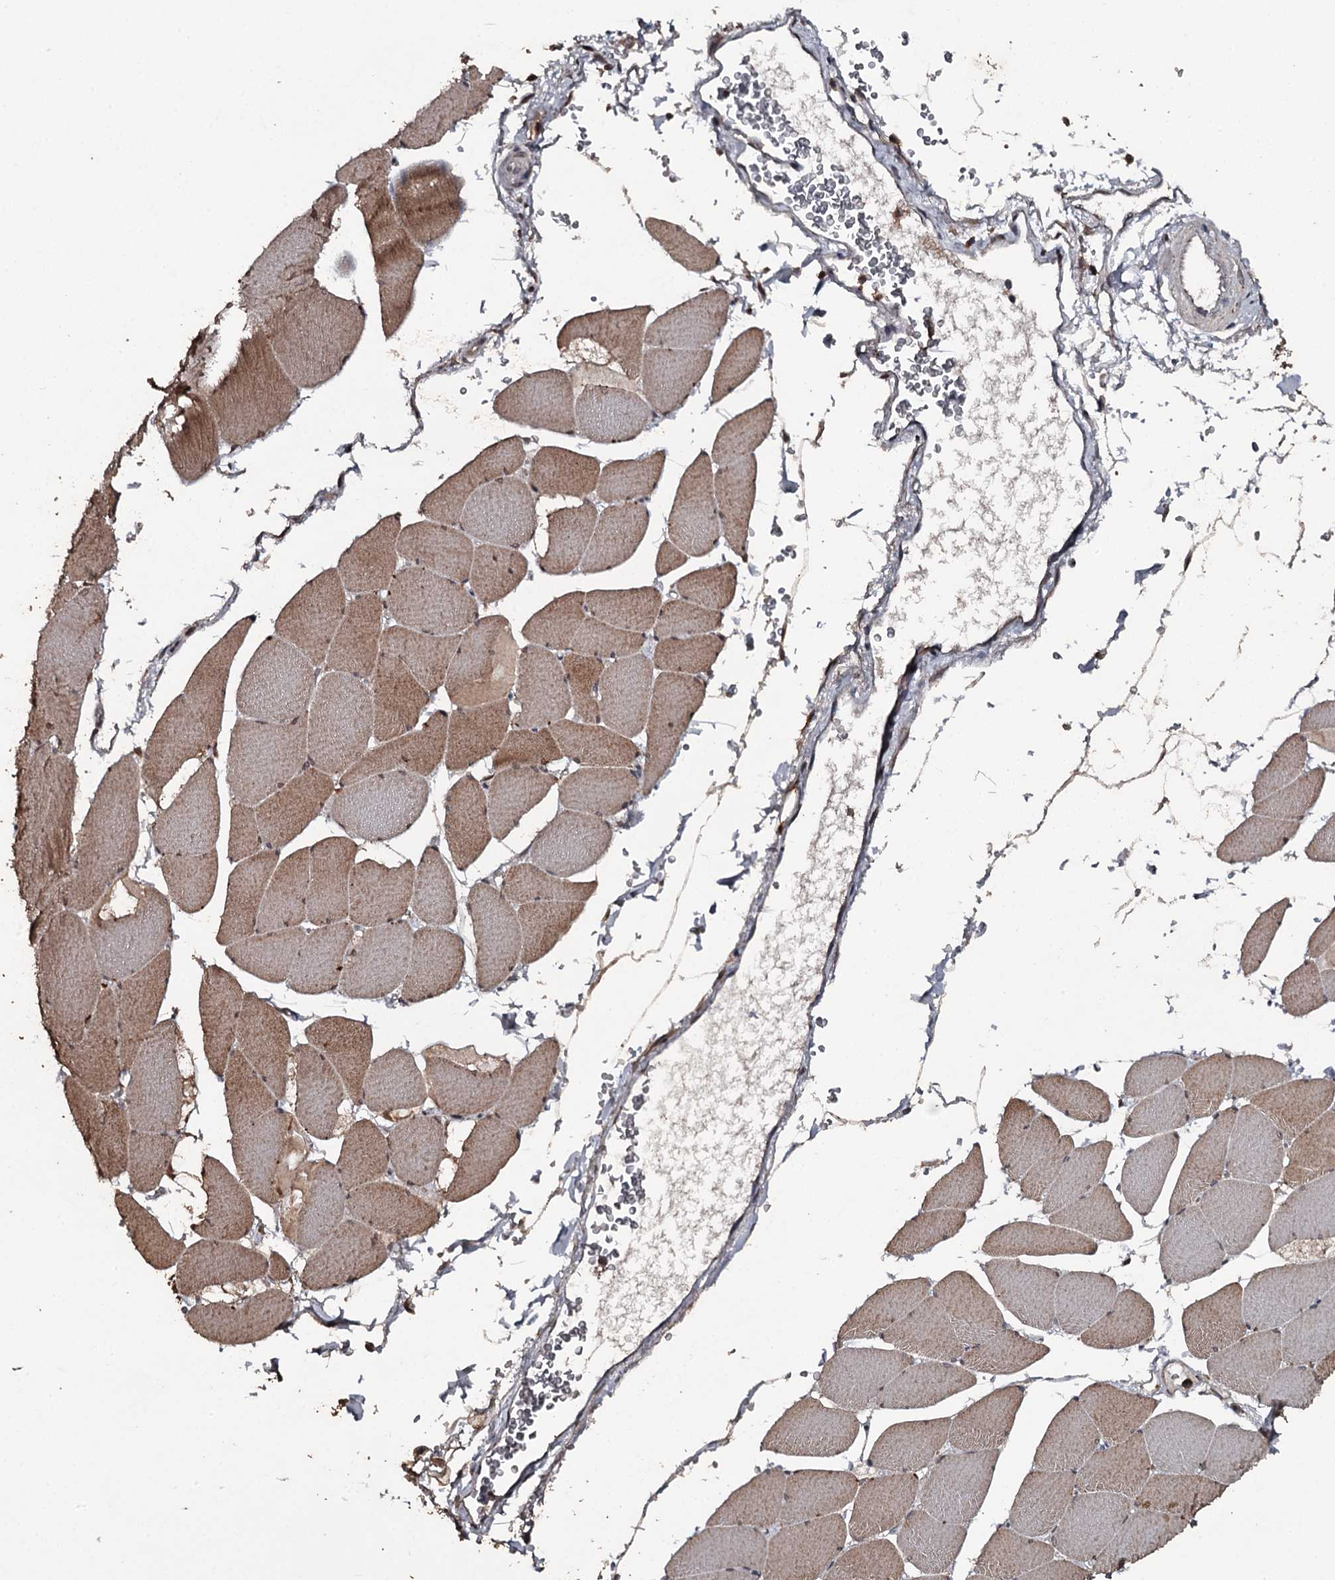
{"staining": {"intensity": "moderate", "quantity": ">75%", "location": "cytoplasmic/membranous"}, "tissue": "skeletal muscle", "cell_type": "Myocytes", "image_type": "normal", "snomed": [{"axis": "morphology", "description": "Normal tissue, NOS"}, {"axis": "topography", "description": "Skeletal muscle"}, {"axis": "topography", "description": "Head-Neck"}], "caption": "Immunohistochemical staining of benign skeletal muscle reveals moderate cytoplasmic/membranous protein staining in approximately >75% of myocytes.", "gene": "WIPI1", "patient": {"sex": "male", "age": 66}}